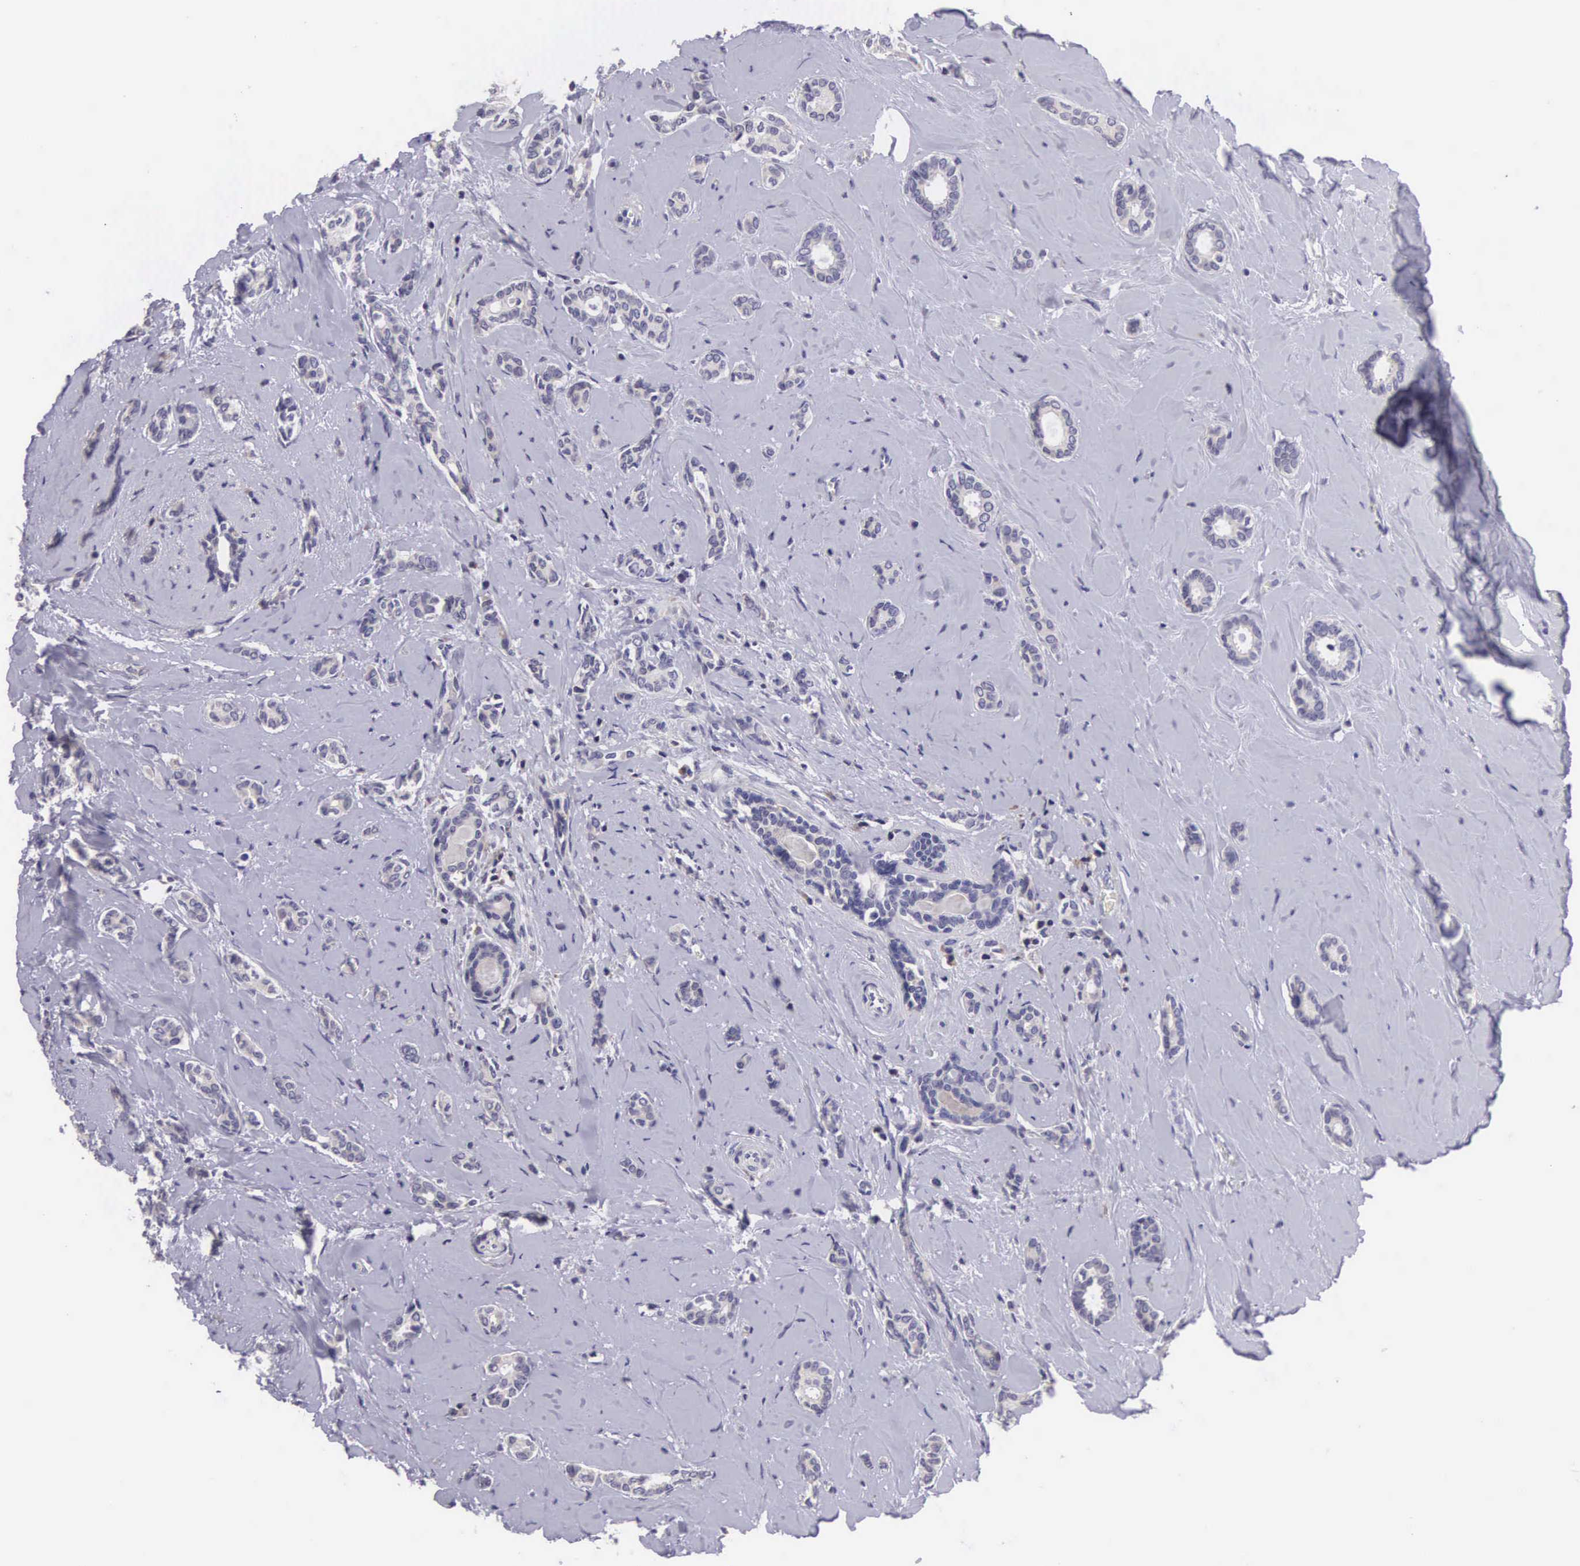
{"staining": {"intensity": "negative", "quantity": "none", "location": "none"}, "tissue": "breast cancer", "cell_type": "Tumor cells", "image_type": "cancer", "snomed": [{"axis": "morphology", "description": "Duct carcinoma"}, {"axis": "topography", "description": "Breast"}], "caption": "IHC image of neoplastic tissue: human breast cancer (intraductal carcinoma) stained with DAB reveals no significant protein expression in tumor cells. The staining was performed using DAB (3,3'-diaminobenzidine) to visualize the protein expression in brown, while the nuclei were stained in blue with hematoxylin (Magnification: 20x).", "gene": "ARG2", "patient": {"sex": "female", "age": 50}}